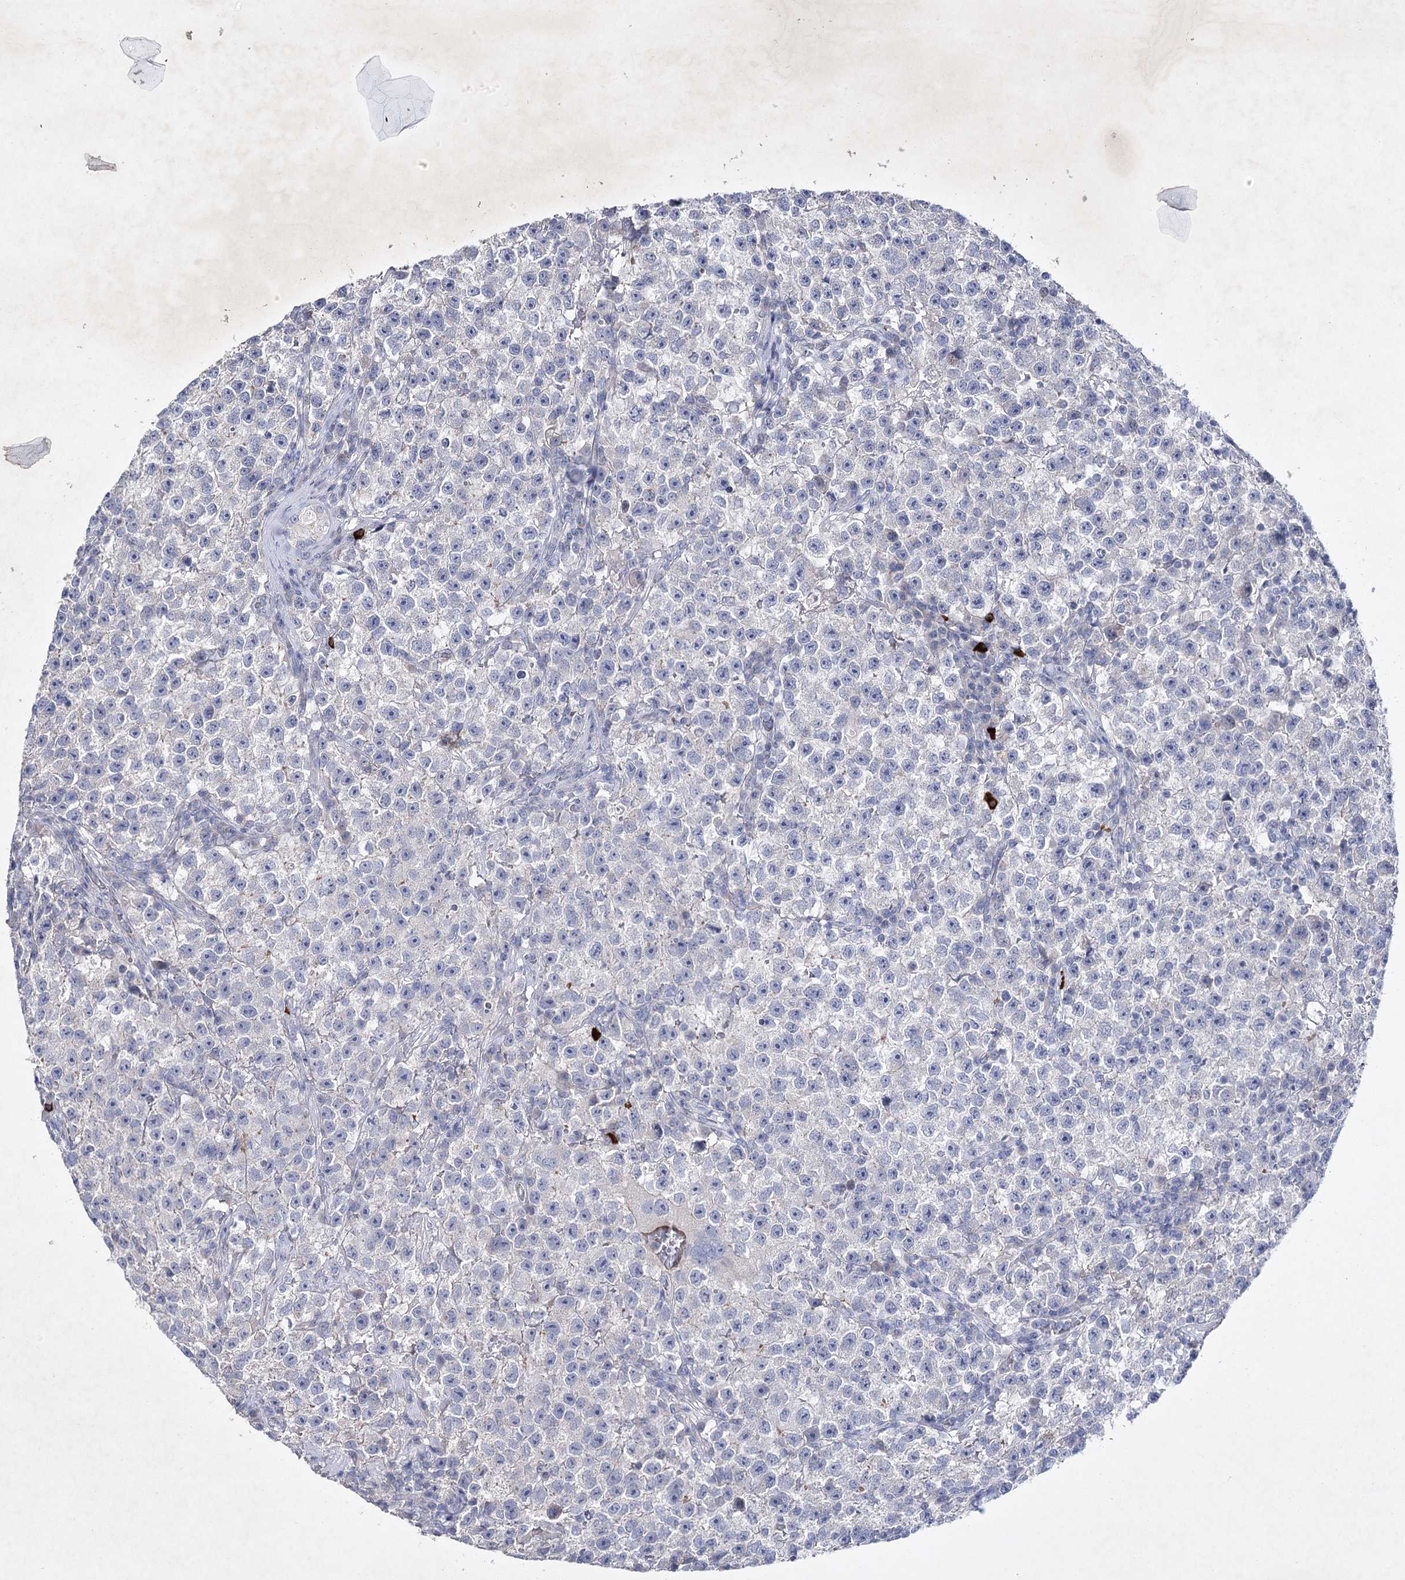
{"staining": {"intensity": "negative", "quantity": "none", "location": "none"}, "tissue": "testis cancer", "cell_type": "Tumor cells", "image_type": "cancer", "snomed": [{"axis": "morphology", "description": "Seminoma, NOS"}, {"axis": "topography", "description": "Testis"}], "caption": "A high-resolution photomicrograph shows IHC staining of testis cancer (seminoma), which exhibits no significant positivity in tumor cells.", "gene": "COX15", "patient": {"sex": "male", "age": 22}}